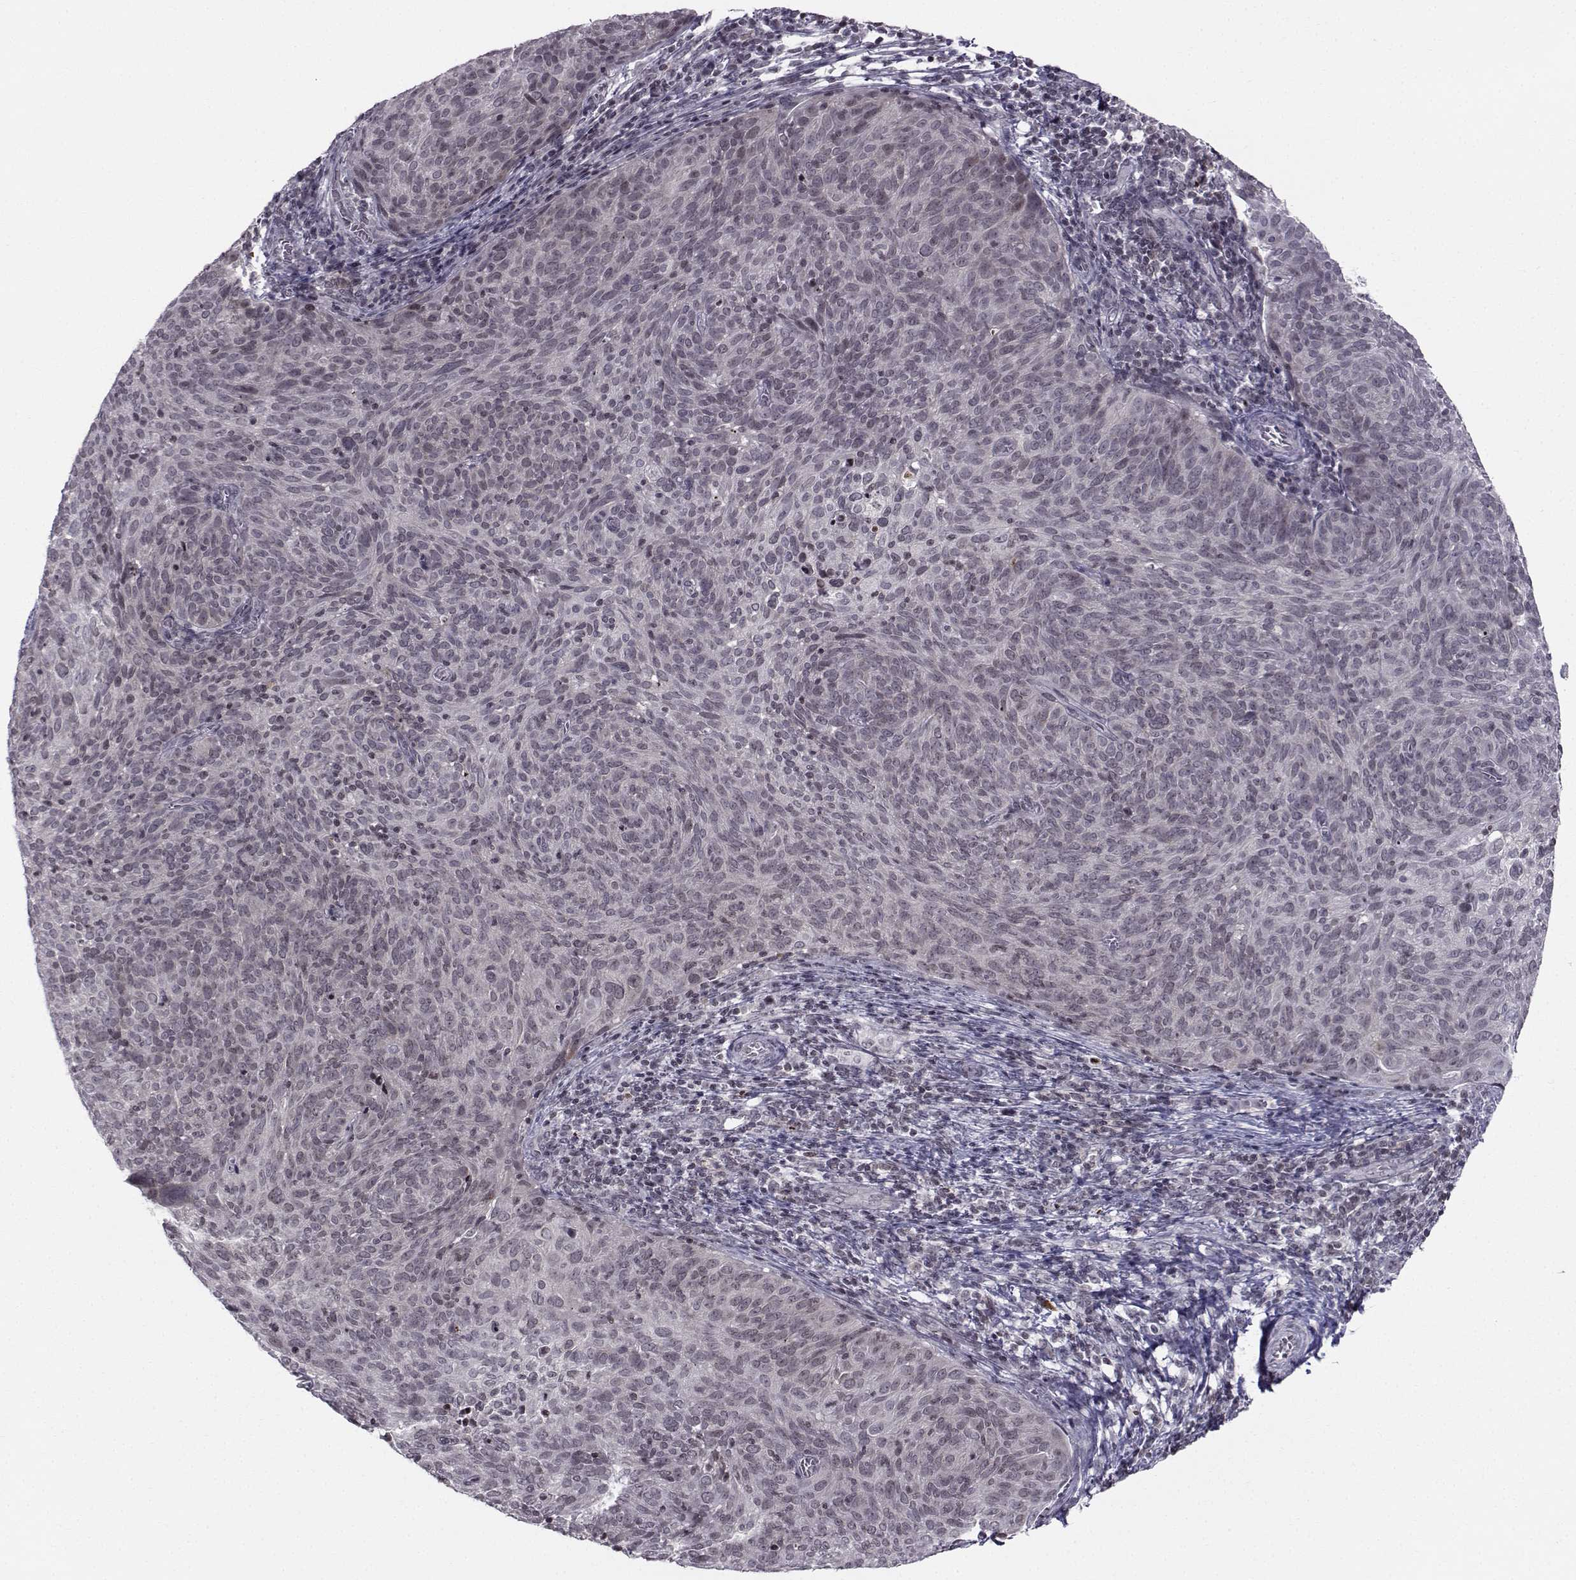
{"staining": {"intensity": "negative", "quantity": "none", "location": "none"}, "tissue": "cervical cancer", "cell_type": "Tumor cells", "image_type": "cancer", "snomed": [{"axis": "morphology", "description": "Squamous cell carcinoma, NOS"}, {"axis": "topography", "description": "Cervix"}], "caption": "Tumor cells are negative for protein expression in human squamous cell carcinoma (cervical). Brightfield microscopy of IHC stained with DAB (3,3'-diaminobenzidine) (brown) and hematoxylin (blue), captured at high magnification.", "gene": "MARCHF4", "patient": {"sex": "female", "age": 39}}